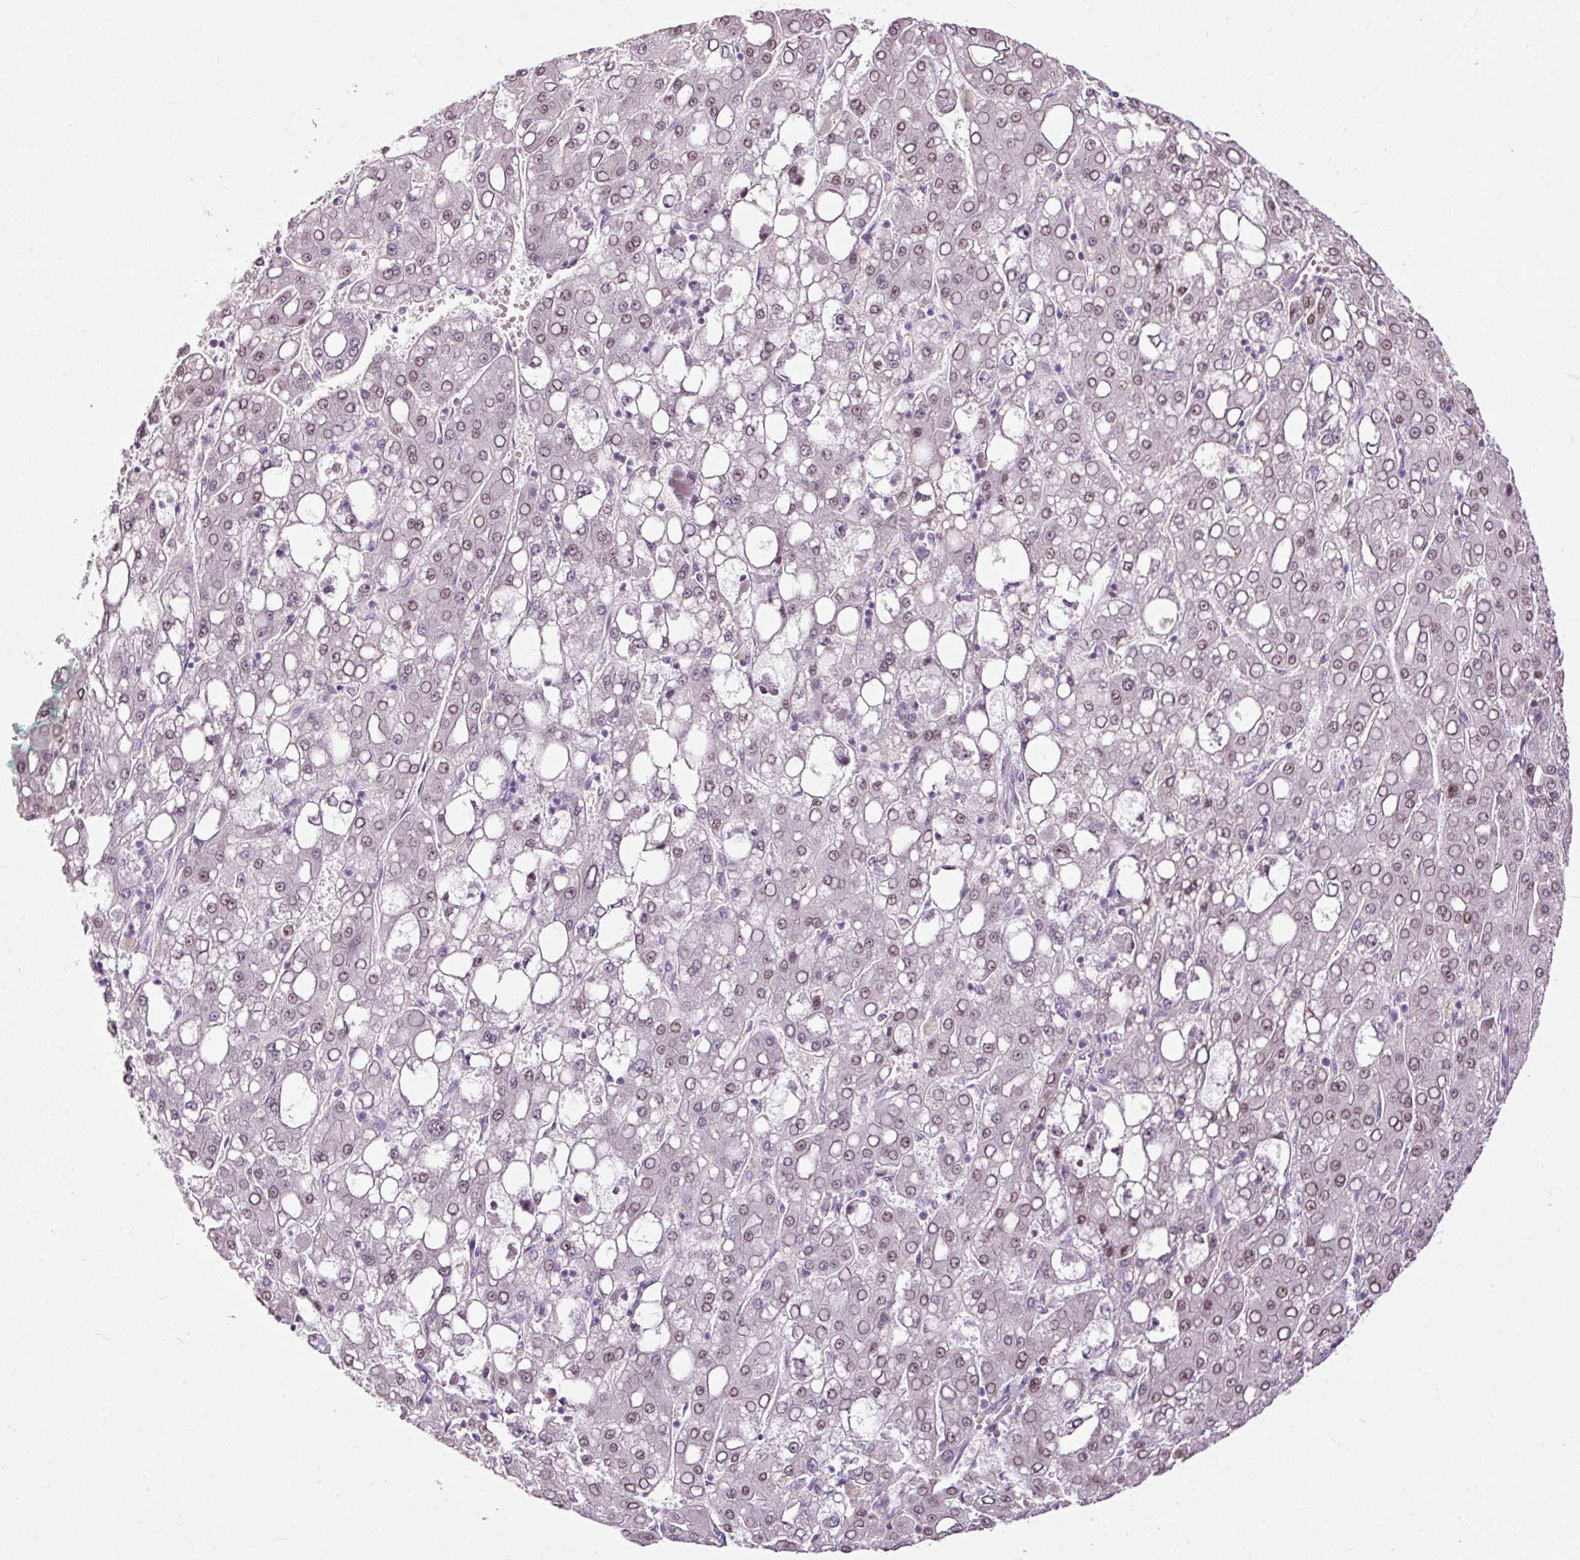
{"staining": {"intensity": "moderate", "quantity": "25%-75%", "location": "nuclear"}, "tissue": "liver cancer", "cell_type": "Tumor cells", "image_type": "cancer", "snomed": [{"axis": "morphology", "description": "Carcinoma, Hepatocellular, NOS"}, {"axis": "topography", "description": "Liver"}], "caption": "High-magnification brightfield microscopy of liver cancer (hepatocellular carcinoma) stained with DAB (brown) and counterstained with hematoxylin (blue). tumor cells exhibit moderate nuclear positivity is present in approximately25%-75% of cells. Immunohistochemistry (ihc) stains the protein of interest in brown and the nuclei are stained blue.", "gene": "FCRL4", "patient": {"sex": "male", "age": 65}}